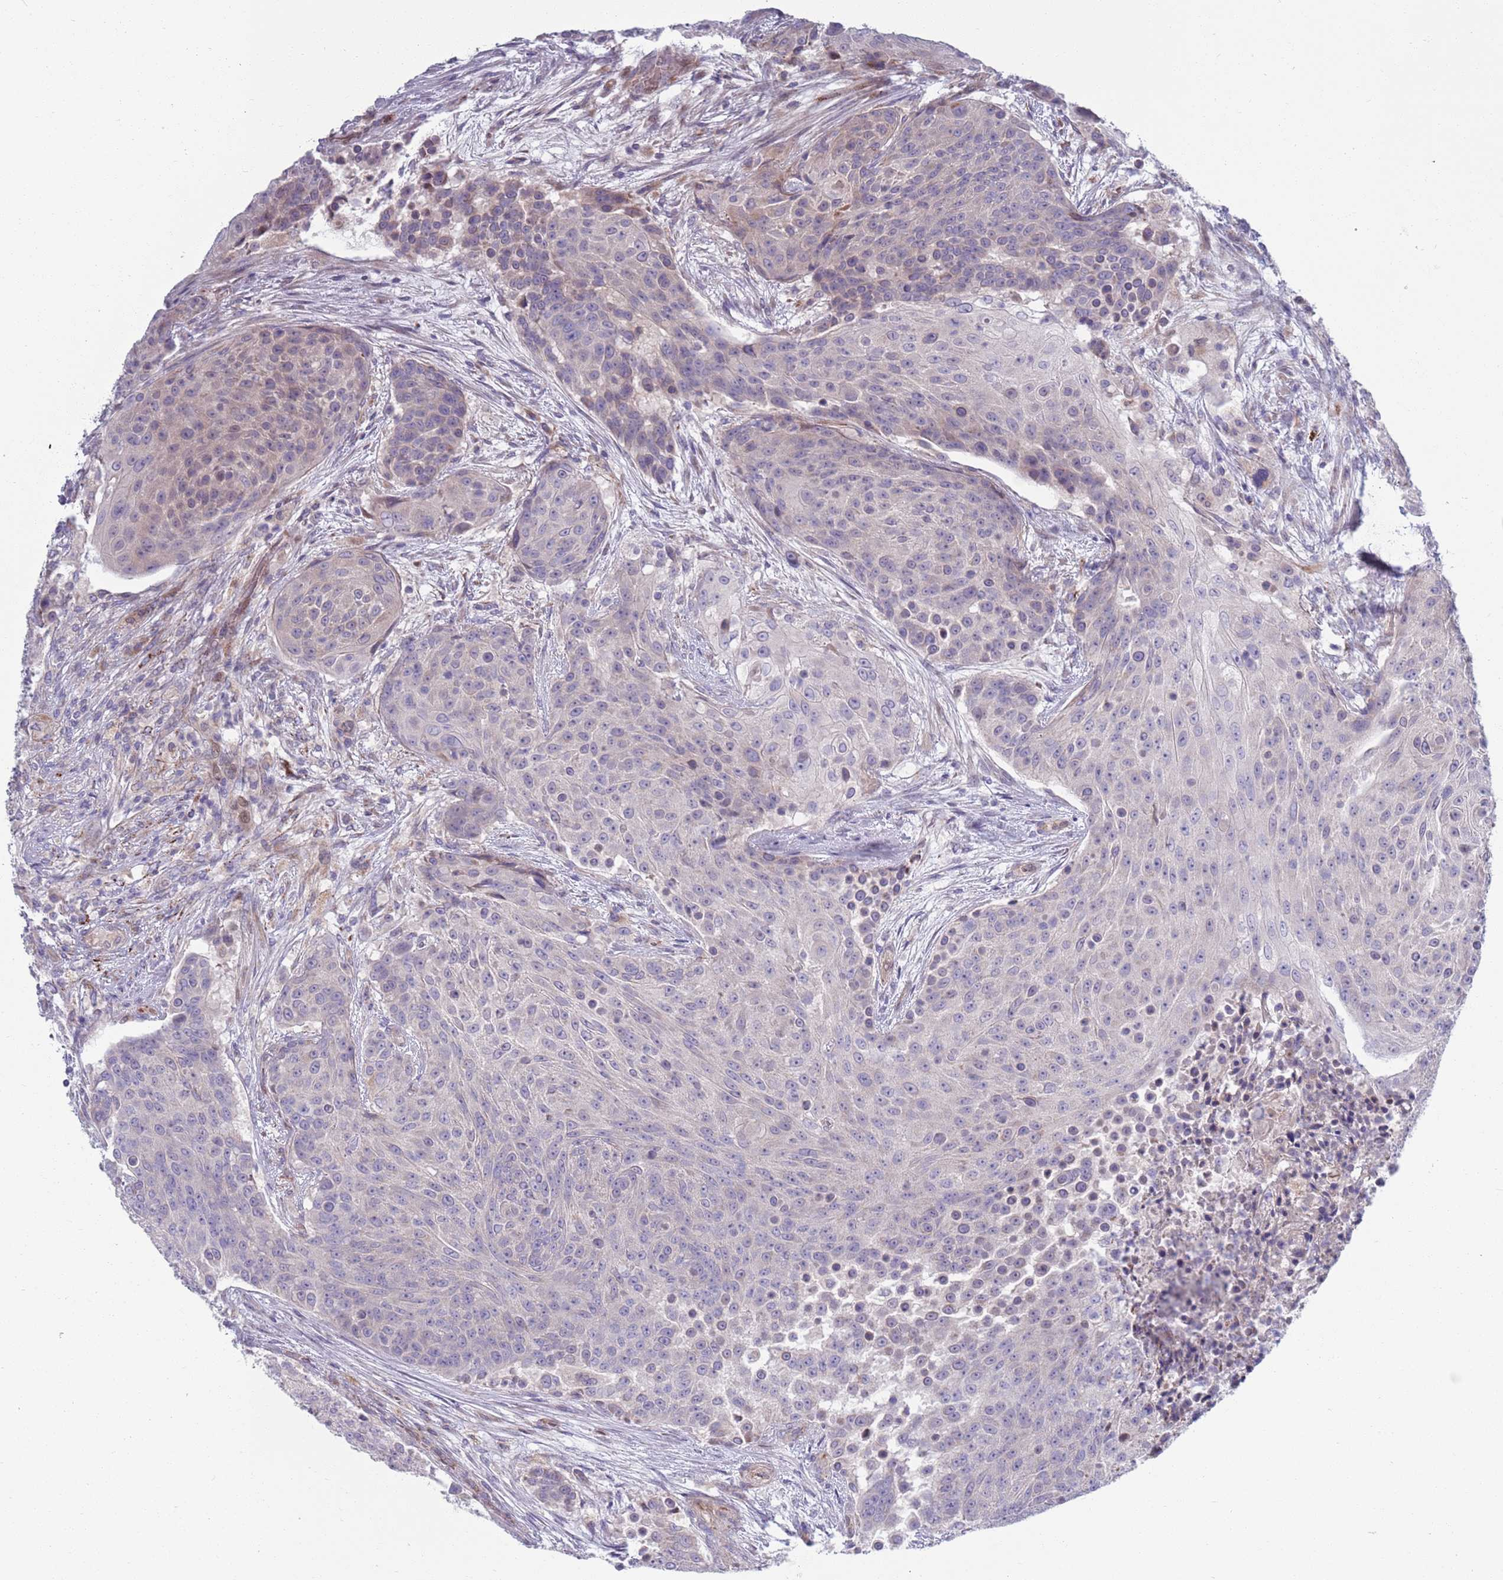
{"staining": {"intensity": "negative", "quantity": "none", "location": "none"}, "tissue": "urothelial cancer", "cell_type": "Tumor cells", "image_type": "cancer", "snomed": [{"axis": "morphology", "description": "Urothelial carcinoma, High grade"}, {"axis": "topography", "description": "Urinary bladder"}], "caption": "The photomicrograph shows no significant staining in tumor cells of urothelial cancer. (Immunohistochemistry (ihc), brightfield microscopy, high magnification).", "gene": "TYW1", "patient": {"sex": "female", "age": 63}}